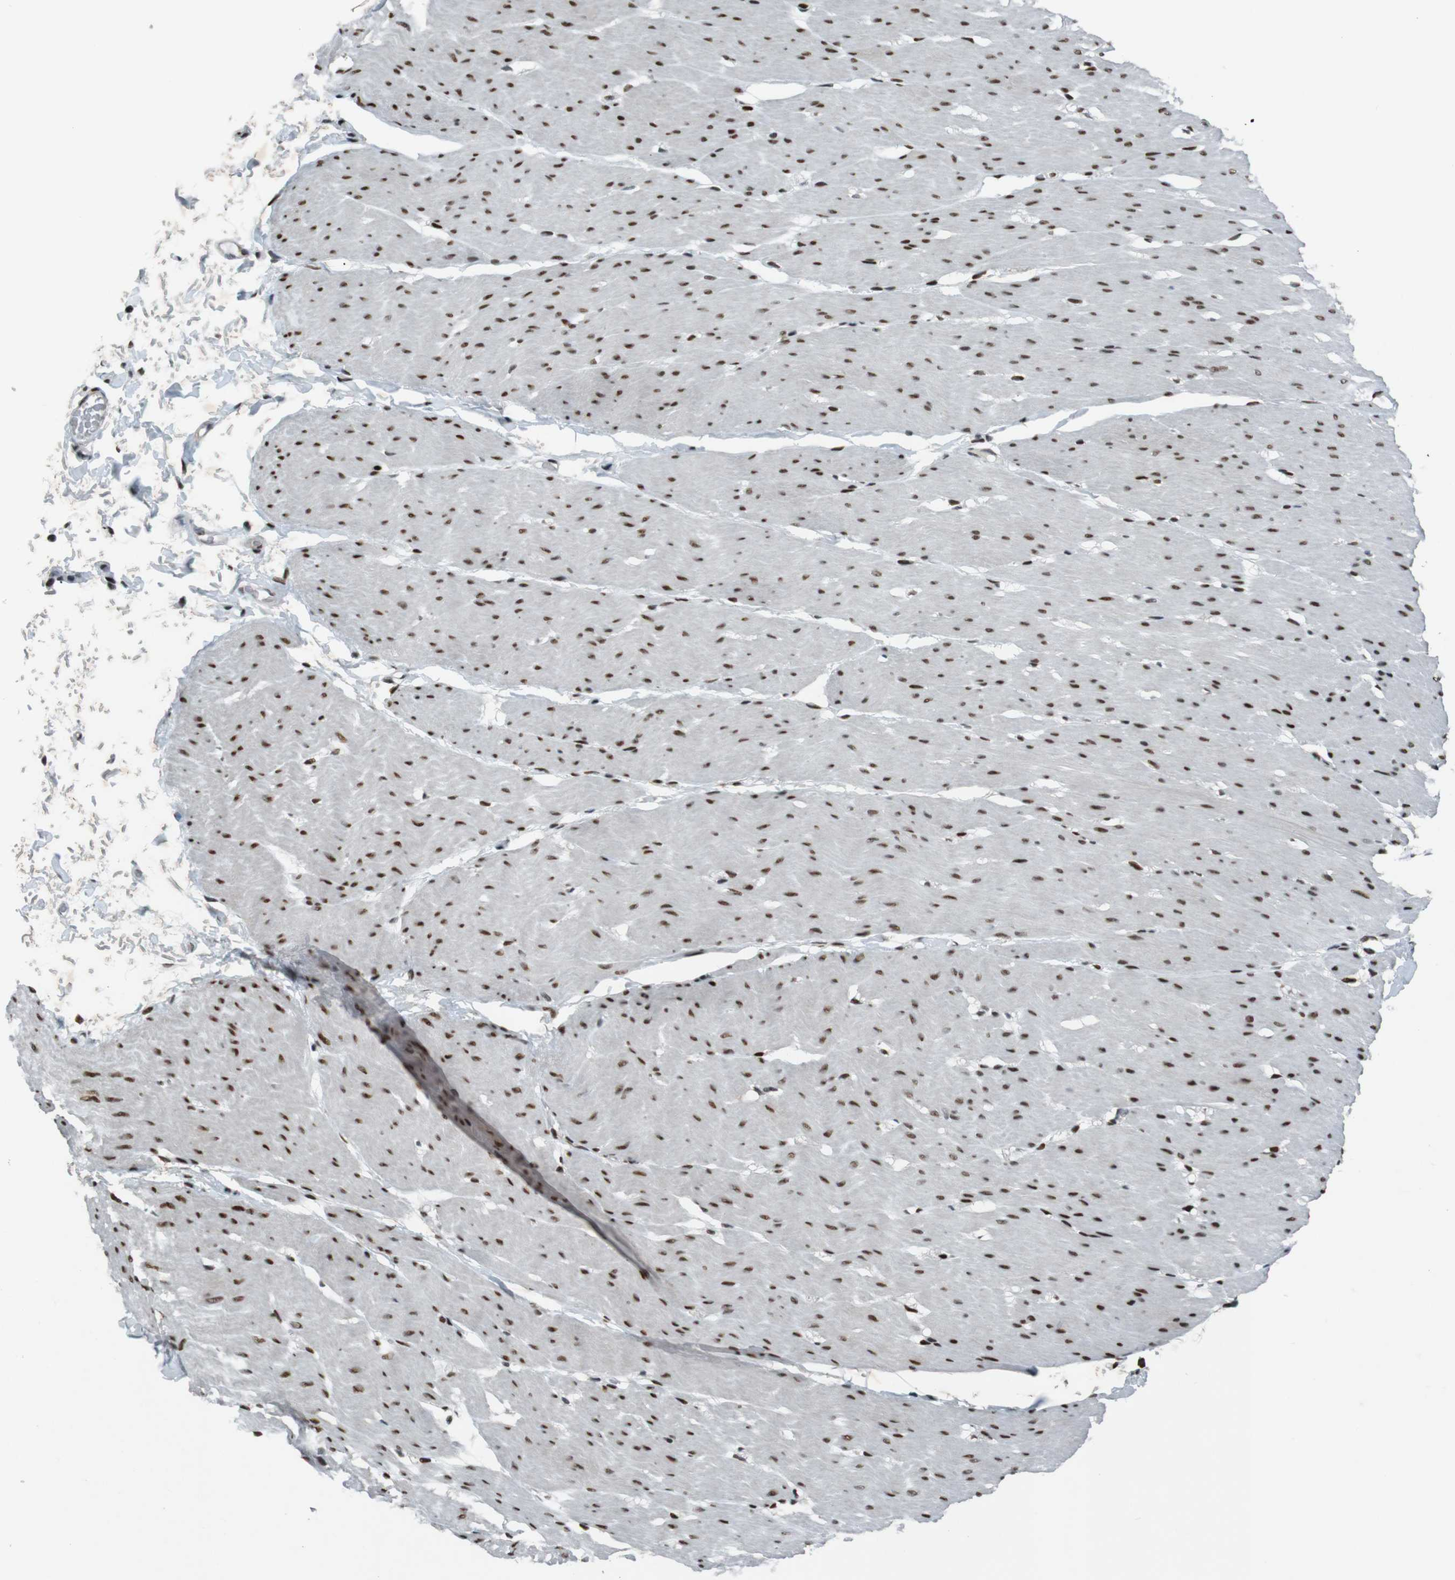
{"staining": {"intensity": "moderate", "quantity": ">75%", "location": "nuclear"}, "tissue": "smooth muscle", "cell_type": "Smooth muscle cells", "image_type": "normal", "snomed": [{"axis": "morphology", "description": "Normal tissue, NOS"}, {"axis": "topography", "description": "Smooth muscle"}, {"axis": "topography", "description": "Colon"}], "caption": "Unremarkable smooth muscle reveals moderate nuclear staining in approximately >75% of smooth muscle cells, visualized by immunohistochemistry. Immunohistochemistry stains the protein of interest in brown and the nuclei are stained blue.", "gene": "HEXIM1", "patient": {"sex": "male", "age": 67}}